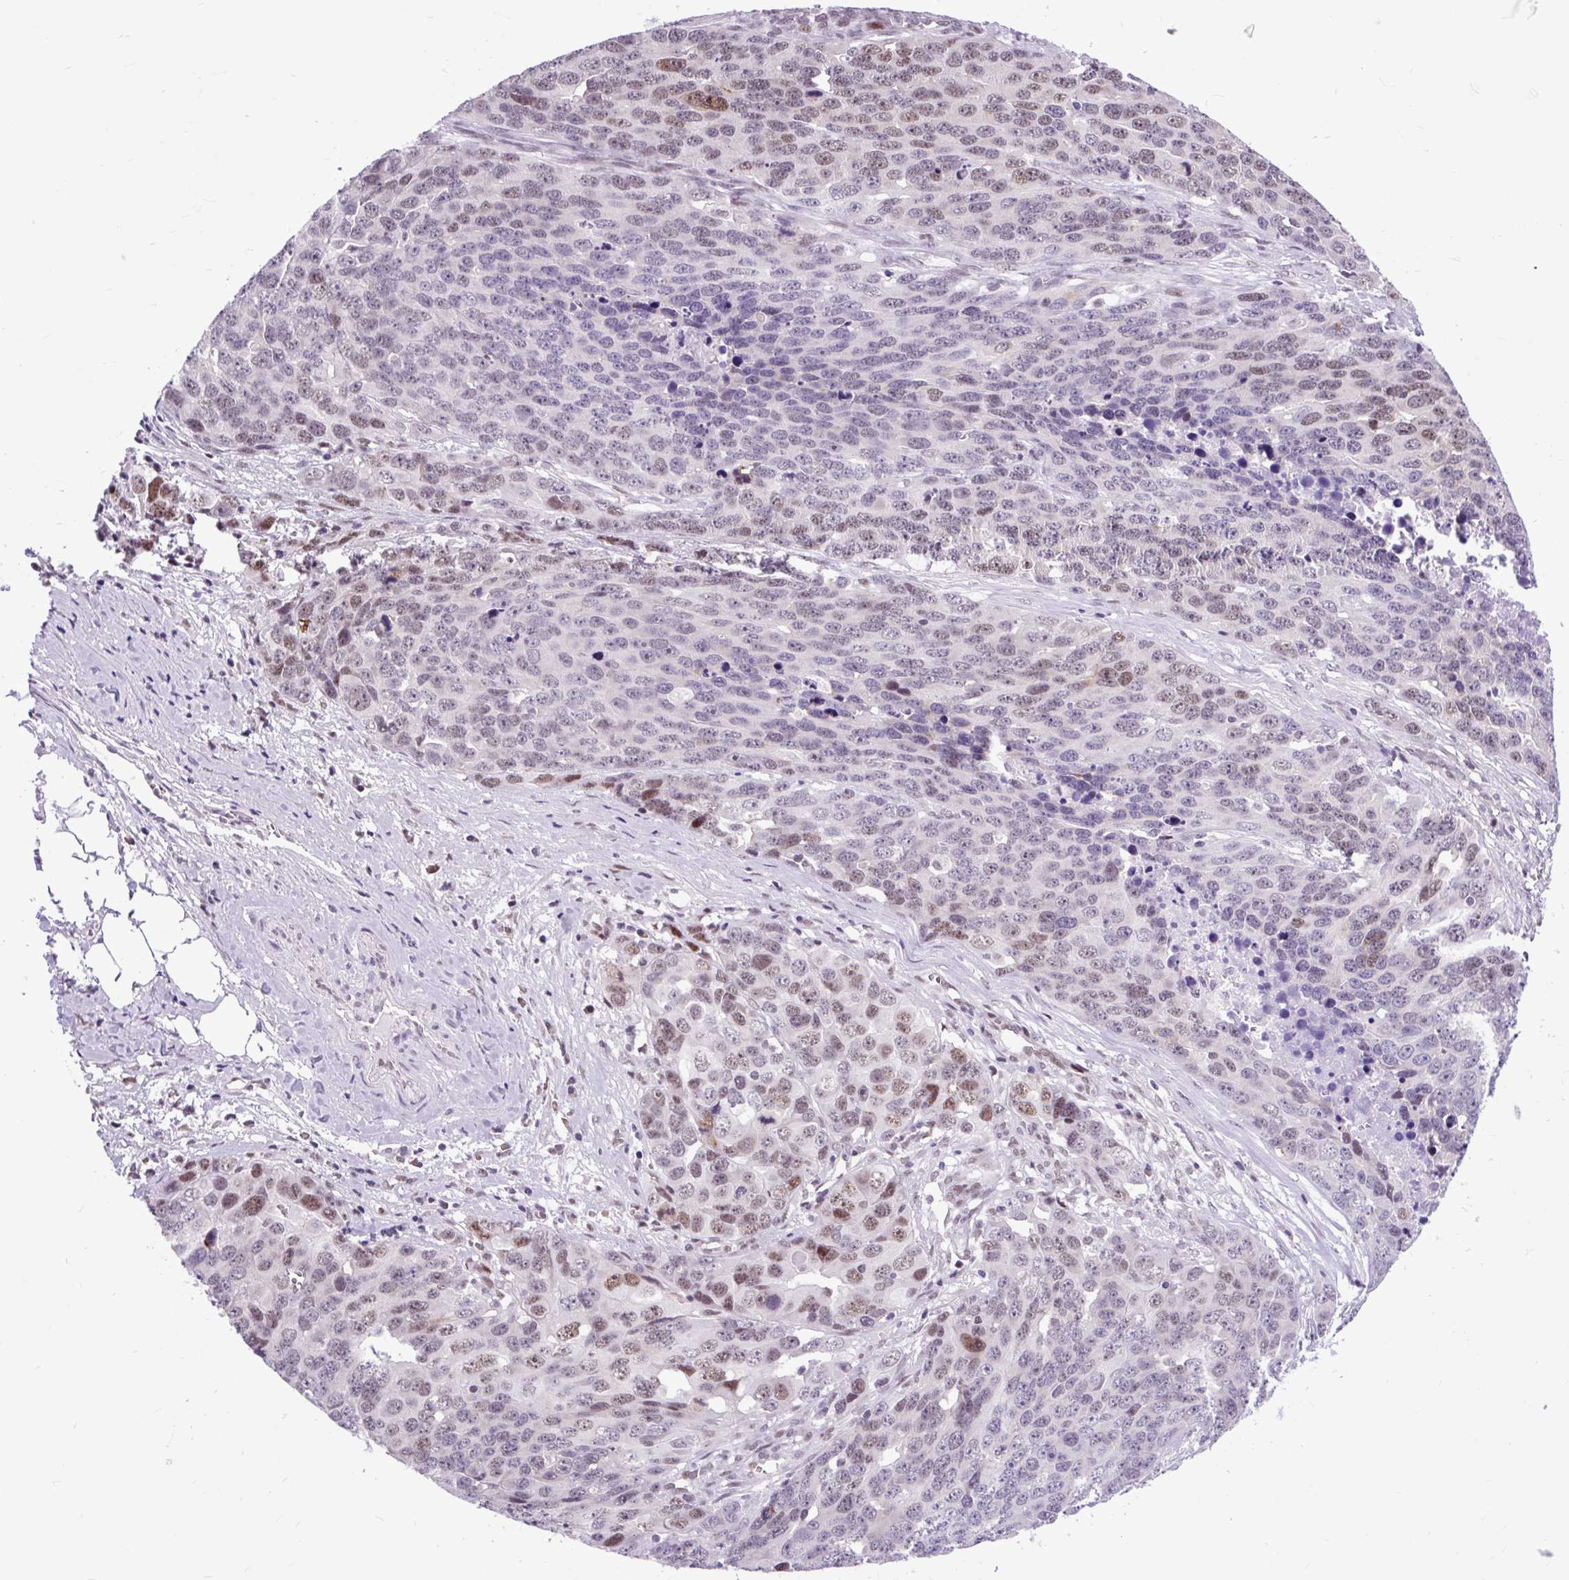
{"staining": {"intensity": "weak", "quantity": "25%-75%", "location": "nuclear"}, "tissue": "ovarian cancer", "cell_type": "Tumor cells", "image_type": "cancer", "snomed": [{"axis": "morphology", "description": "Cystadenocarcinoma, serous, NOS"}, {"axis": "topography", "description": "Ovary"}], "caption": "IHC micrograph of neoplastic tissue: human serous cystadenocarcinoma (ovarian) stained using immunohistochemistry (IHC) exhibits low levels of weak protein expression localized specifically in the nuclear of tumor cells, appearing as a nuclear brown color.", "gene": "CLK2", "patient": {"sex": "female", "age": 76}}